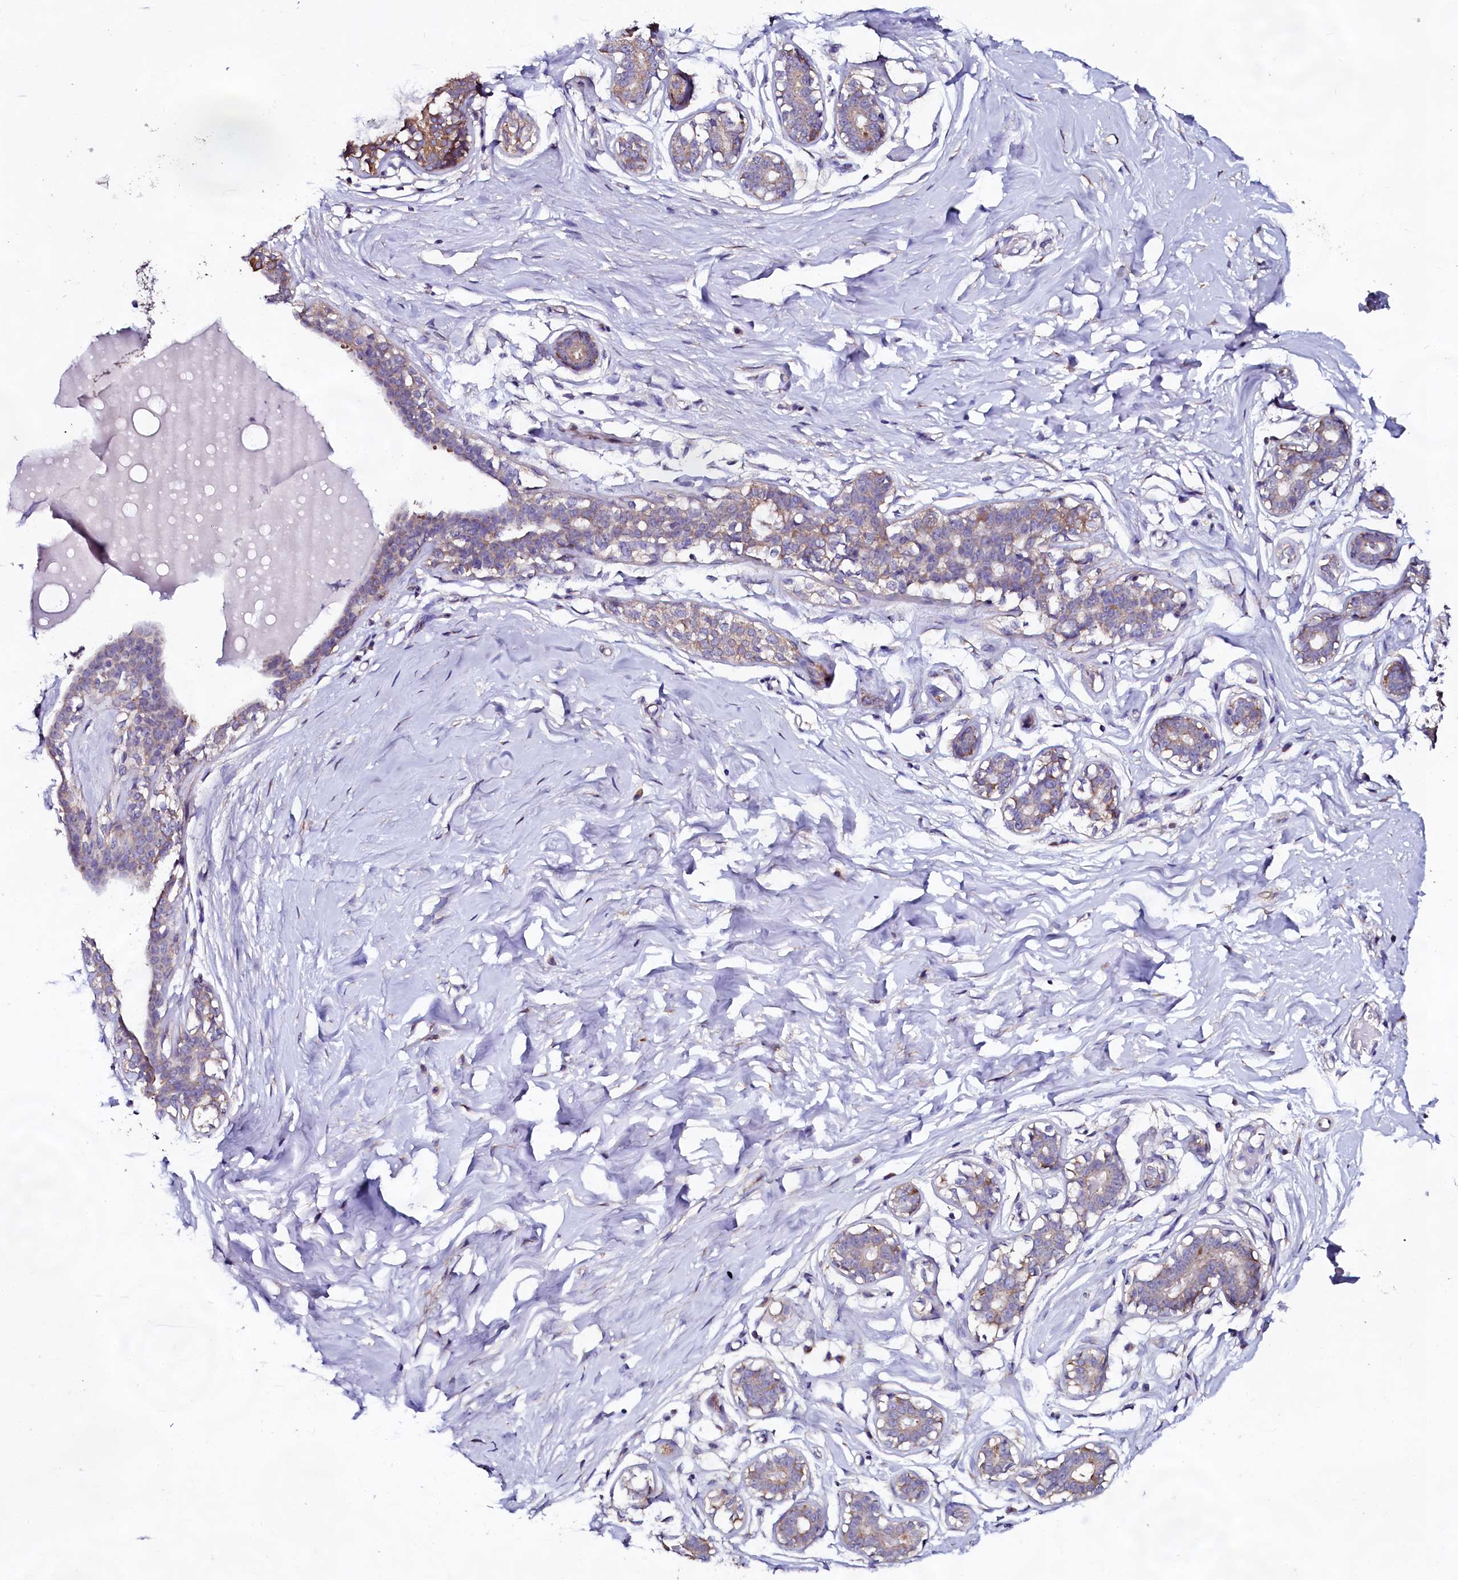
{"staining": {"intensity": "negative", "quantity": "none", "location": "none"}, "tissue": "breast", "cell_type": "Adipocytes", "image_type": "normal", "snomed": [{"axis": "morphology", "description": "Normal tissue, NOS"}, {"axis": "morphology", "description": "Adenoma, NOS"}, {"axis": "topography", "description": "Breast"}], "caption": "A photomicrograph of human breast is negative for staining in adipocytes. The staining is performed using DAB brown chromogen with nuclei counter-stained in using hematoxylin.", "gene": "USPL1", "patient": {"sex": "female", "age": 23}}